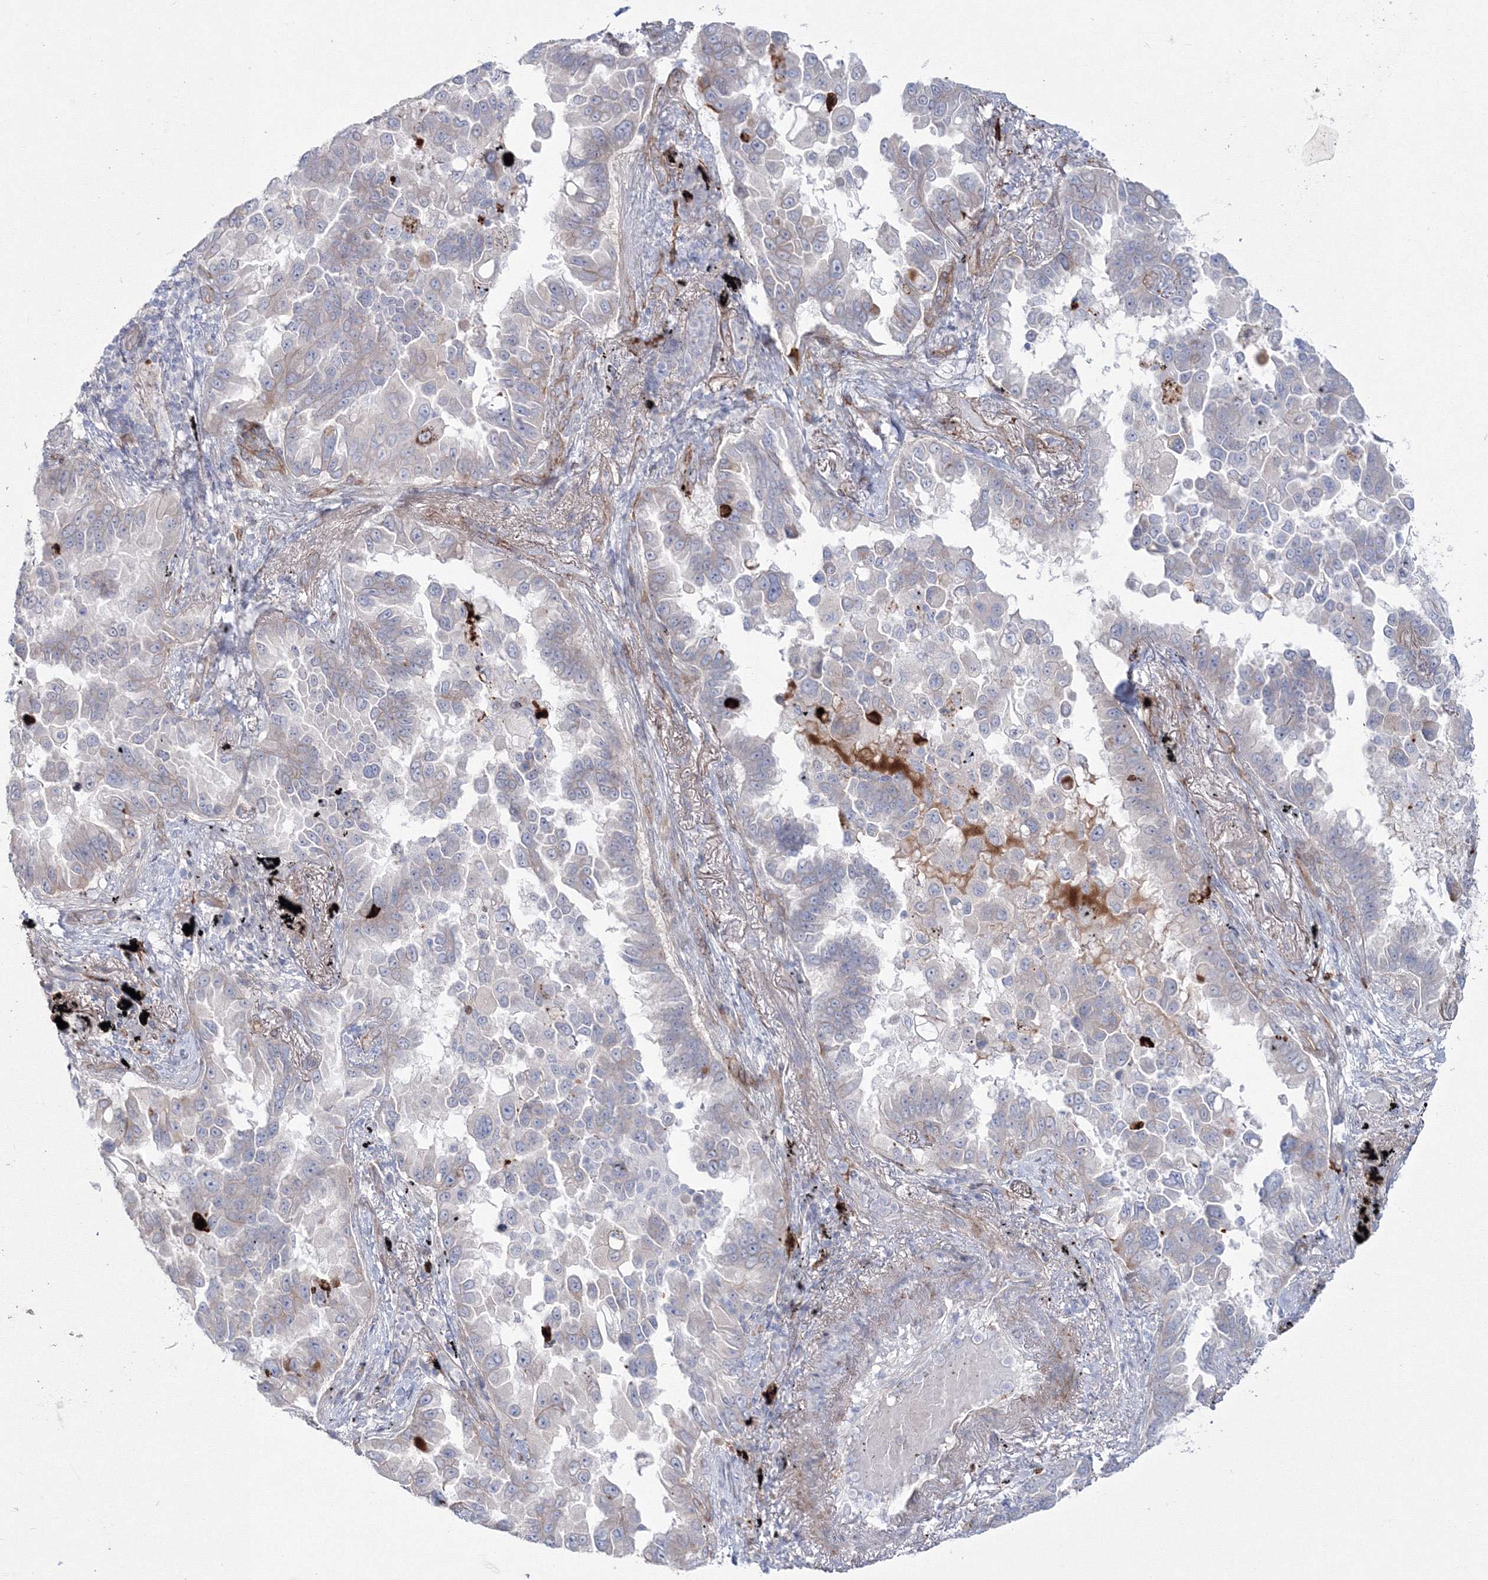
{"staining": {"intensity": "negative", "quantity": "none", "location": "none"}, "tissue": "lung cancer", "cell_type": "Tumor cells", "image_type": "cancer", "snomed": [{"axis": "morphology", "description": "Adenocarcinoma, NOS"}, {"axis": "topography", "description": "Lung"}], "caption": "DAB (3,3'-diaminobenzidine) immunohistochemical staining of human lung adenocarcinoma demonstrates no significant expression in tumor cells.", "gene": "HYAL2", "patient": {"sex": "female", "age": 67}}